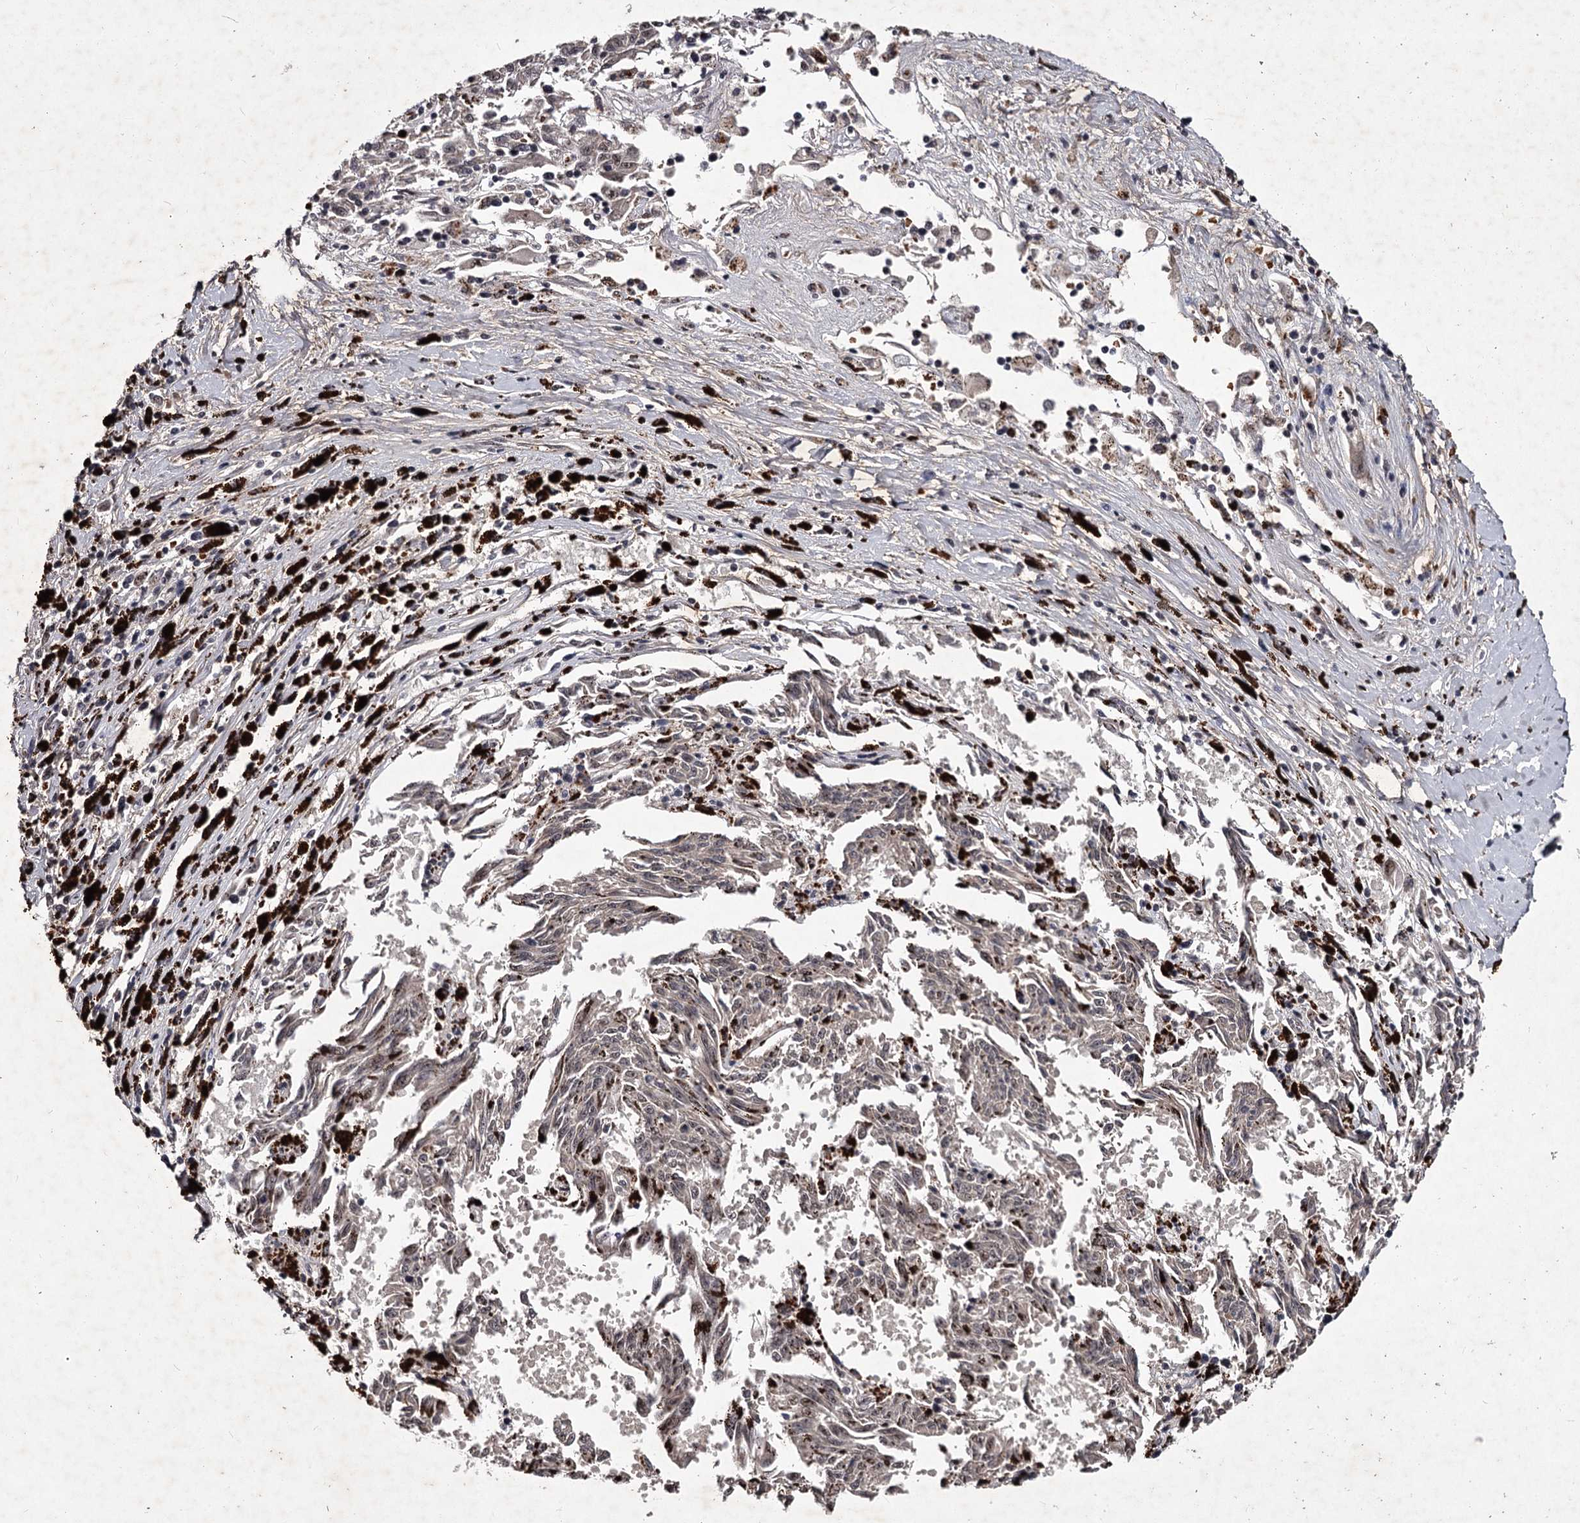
{"staining": {"intensity": "negative", "quantity": "none", "location": "none"}, "tissue": "melanoma", "cell_type": "Tumor cells", "image_type": "cancer", "snomed": [{"axis": "morphology", "description": "Malignant melanoma, NOS"}, {"axis": "topography", "description": "Skin"}], "caption": "Immunohistochemical staining of human malignant melanoma shows no significant positivity in tumor cells.", "gene": "RNF44", "patient": {"sex": "female", "age": 72}}